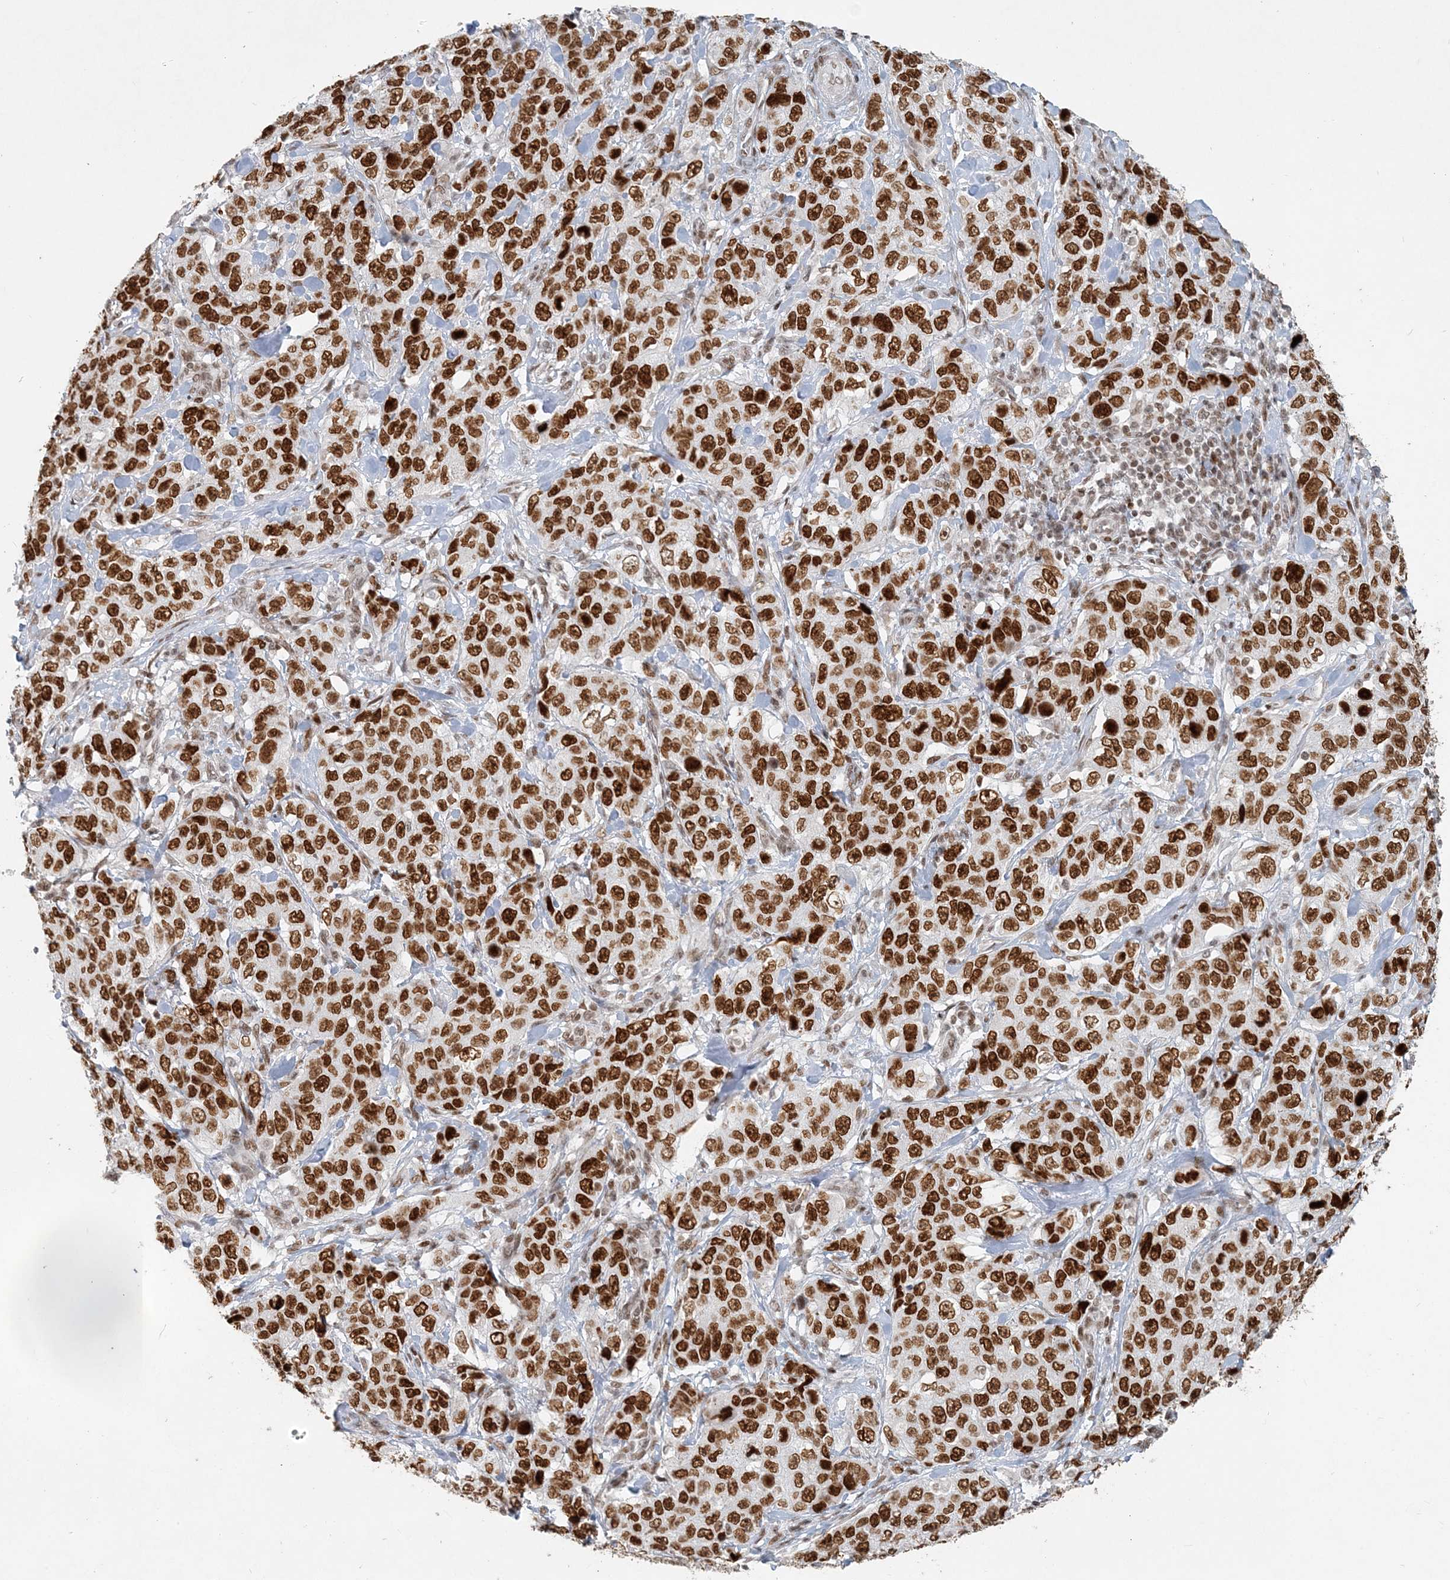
{"staining": {"intensity": "strong", "quantity": ">75%", "location": "nuclear"}, "tissue": "stomach cancer", "cell_type": "Tumor cells", "image_type": "cancer", "snomed": [{"axis": "morphology", "description": "Adenocarcinoma, NOS"}, {"axis": "topography", "description": "Stomach"}], "caption": "Strong nuclear protein positivity is present in about >75% of tumor cells in stomach adenocarcinoma.", "gene": "BAZ1B", "patient": {"sex": "male", "age": 48}}